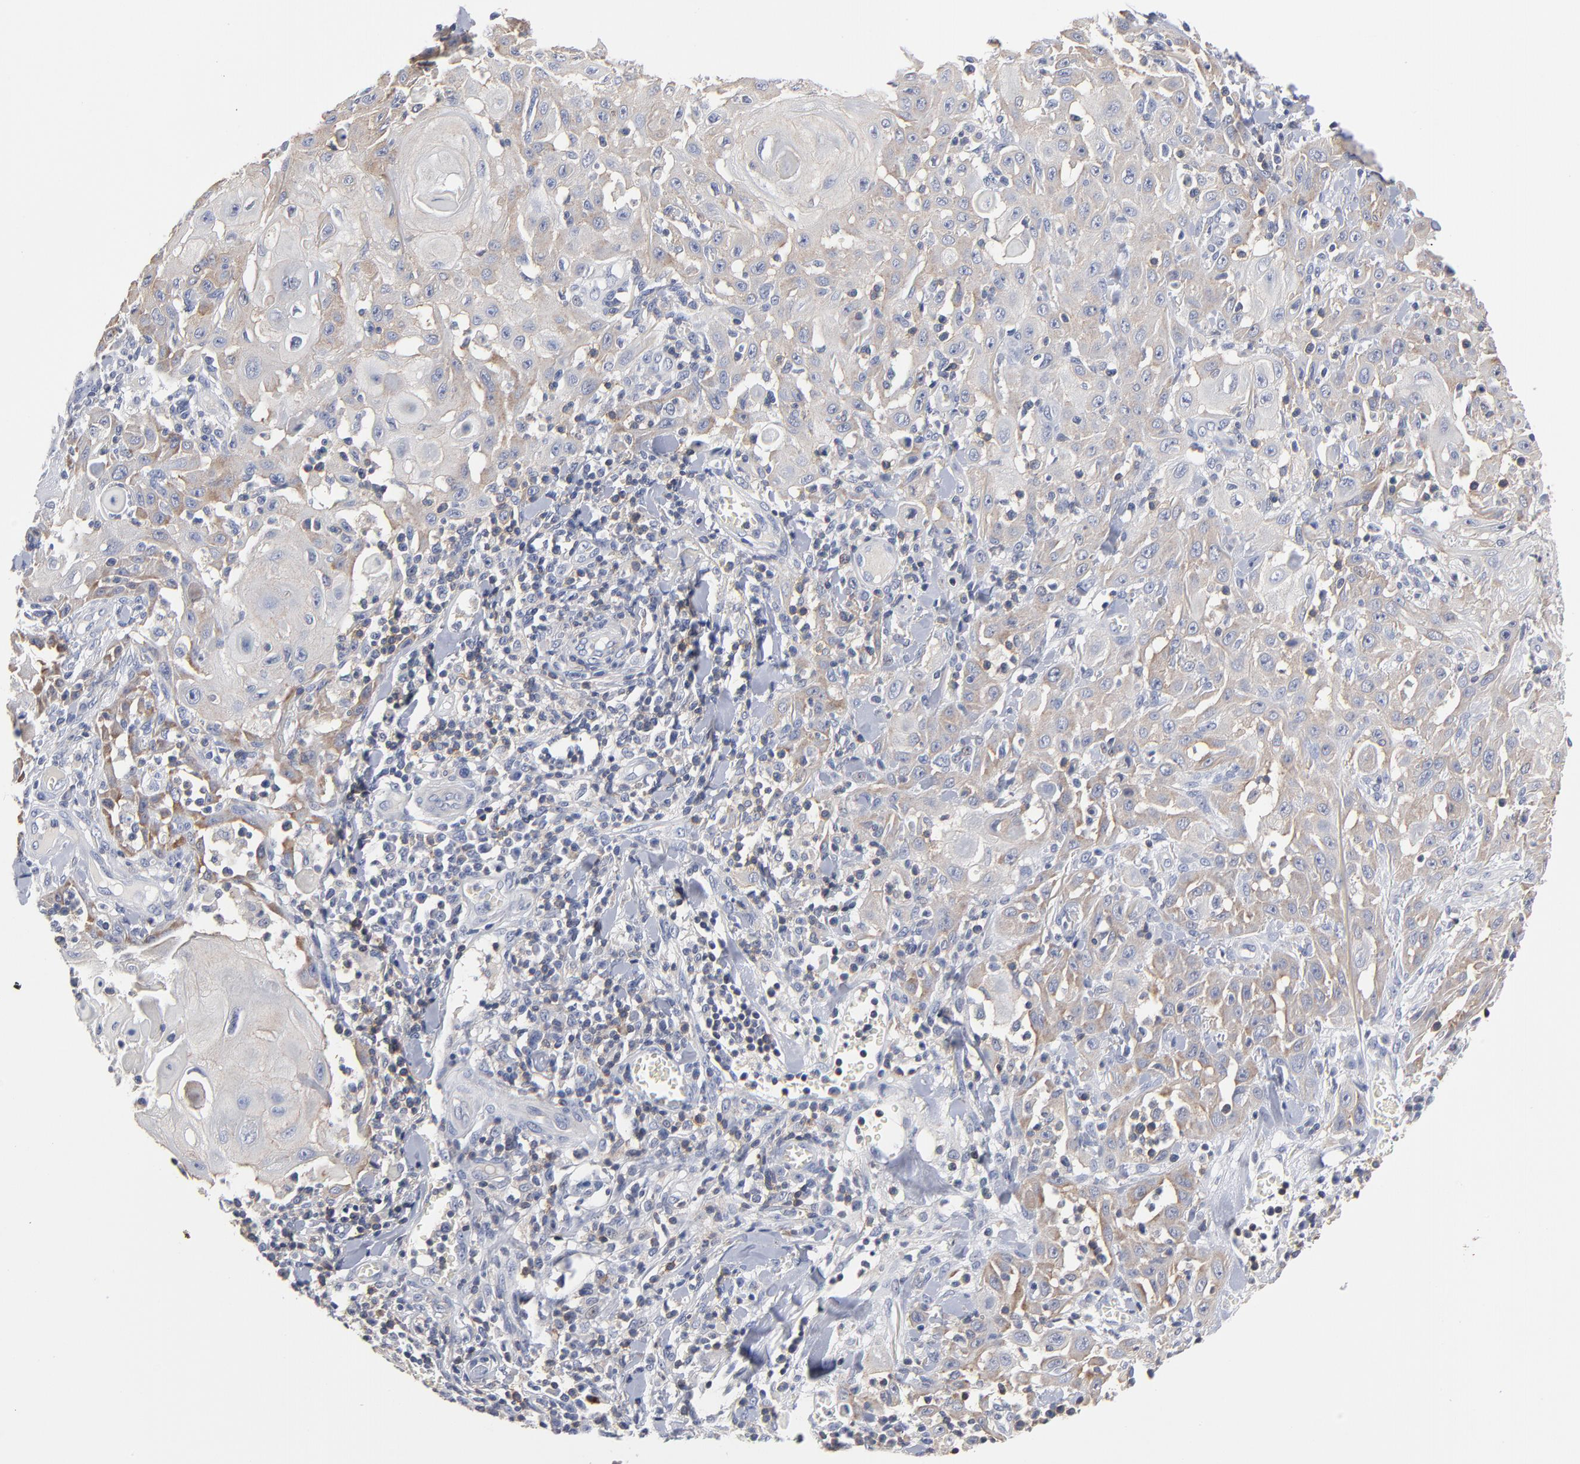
{"staining": {"intensity": "weak", "quantity": ">75%", "location": "cytoplasmic/membranous"}, "tissue": "skin cancer", "cell_type": "Tumor cells", "image_type": "cancer", "snomed": [{"axis": "morphology", "description": "Squamous cell carcinoma, NOS"}, {"axis": "topography", "description": "Skin"}], "caption": "A brown stain labels weak cytoplasmic/membranous staining of a protein in human skin squamous cell carcinoma tumor cells.", "gene": "PDLIM2", "patient": {"sex": "male", "age": 24}}